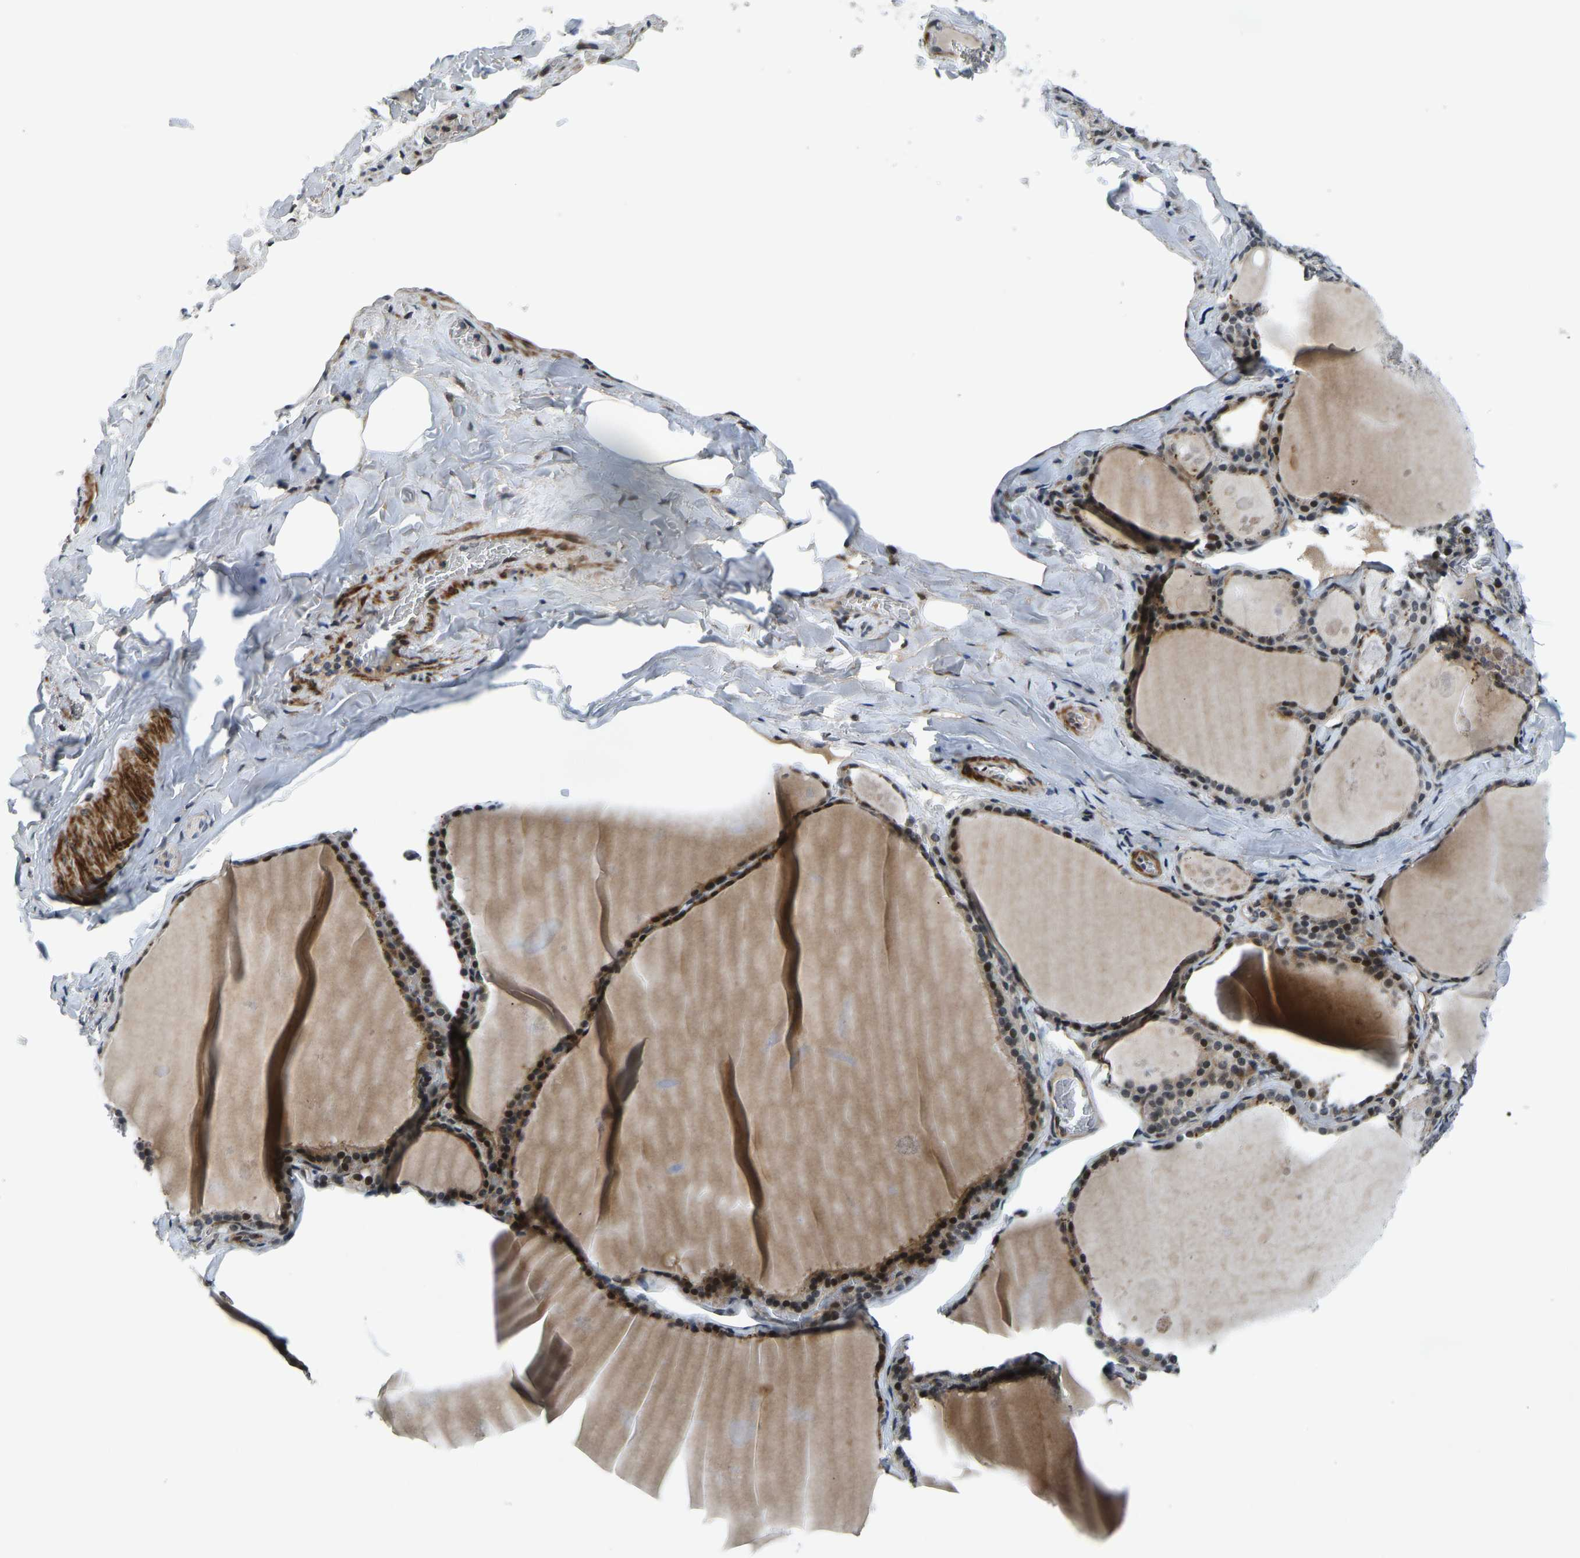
{"staining": {"intensity": "strong", "quantity": "25%-75%", "location": "nuclear"}, "tissue": "thyroid gland", "cell_type": "Glandular cells", "image_type": "normal", "snomed": [{"axis": "morphology", "description": "Normal tissue, NOS"}, {"axis": "topography", "description": "Thyroid gland"}], "caption": "IHC image of normal human thyroid gland stained for a protein (brown), which shows high levels of strong nuclear staining in about 25%-75% of glandular cells.", "gene": "RLIM", "patient": {"sex": "male", "age": 56}}